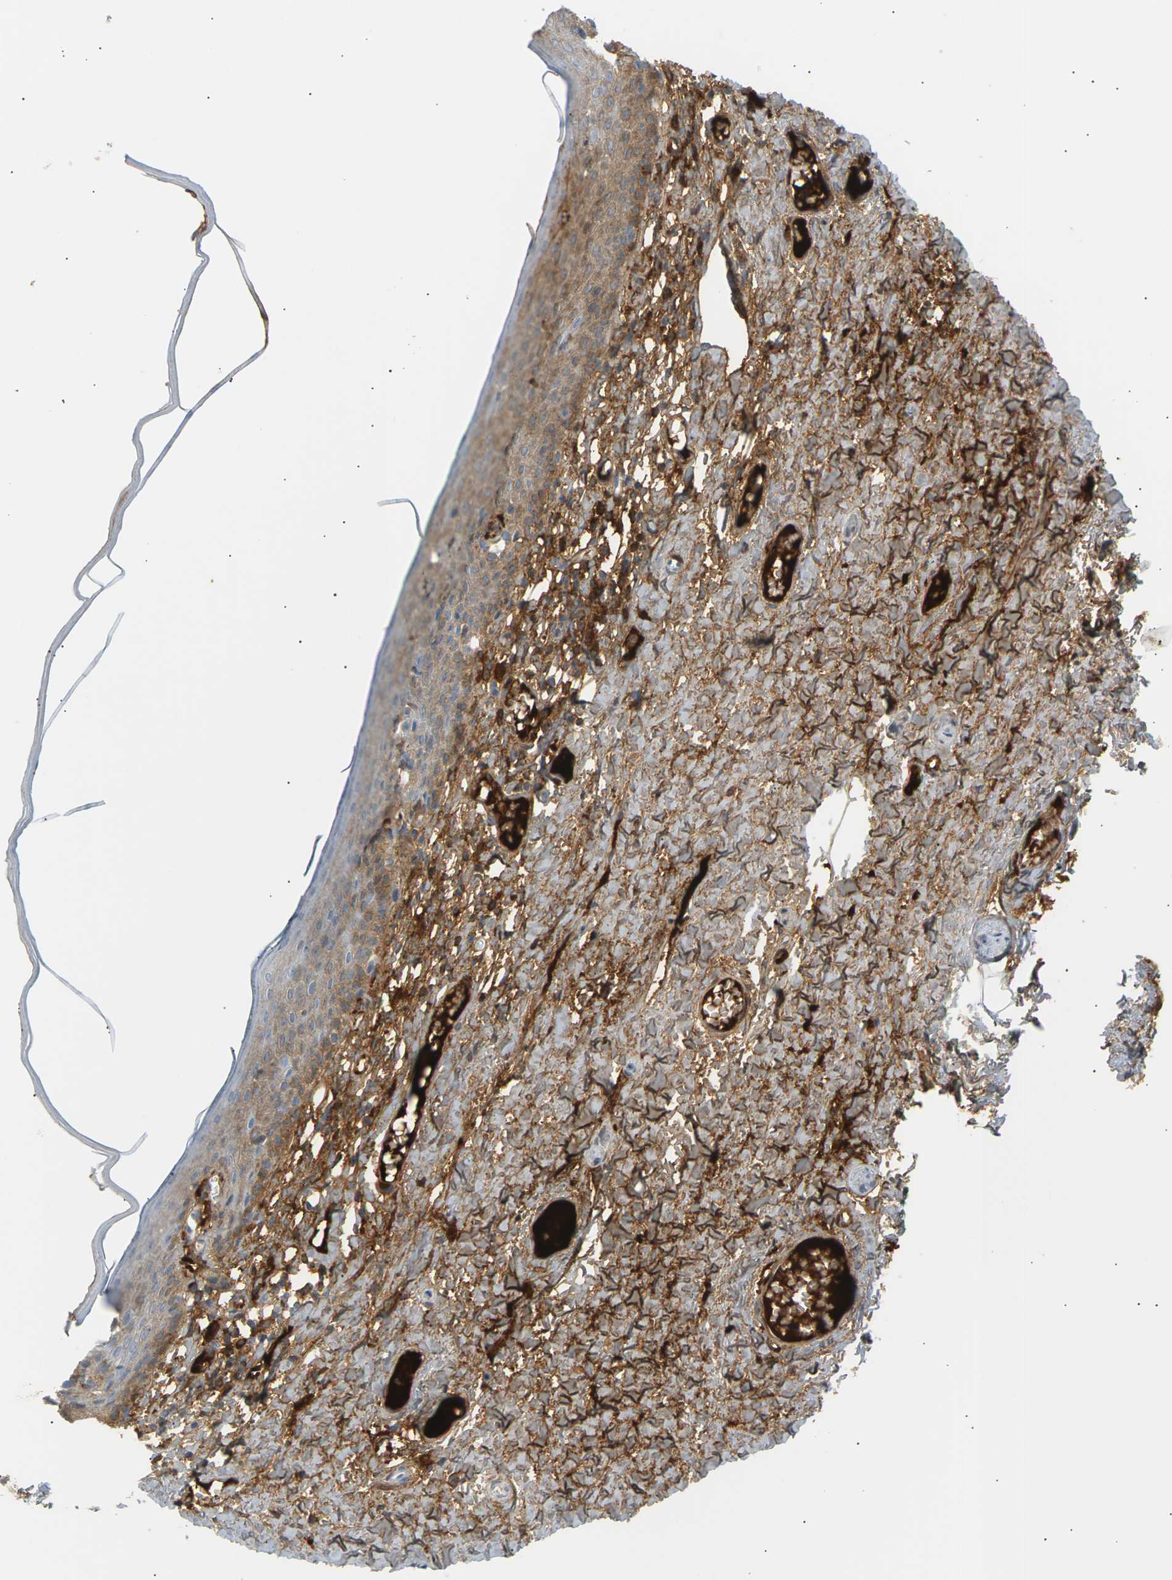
{"staining": {"intensity": "weak", "quantity": "25%-75%", "location": "cytoplasmic/membranous"}, "tissue": "skin", "cell_type": "Epidermal cells", "image_type": "normal", "snomed": [{"axis": "morphology", "description": "Normal tissue, NOS"}, {"axis": "topography", "description": "Adipose tissue"}, {"axis": "topography", "description": "Vascular tissue"}, {"axis": "topography", "description": "Anal"}, {"axis": "topography", "description": "Peripheral nerve tissue"}], "caption": "Weak cytoplasmic/membranous staining is identified in approximately 25%-75% of epidermal cells in normal skin. (Brightfield microscopy of DAB IHC at high magnification).", "gene": "IGLC3", "patient": {"sex": "female", "age": 54}}